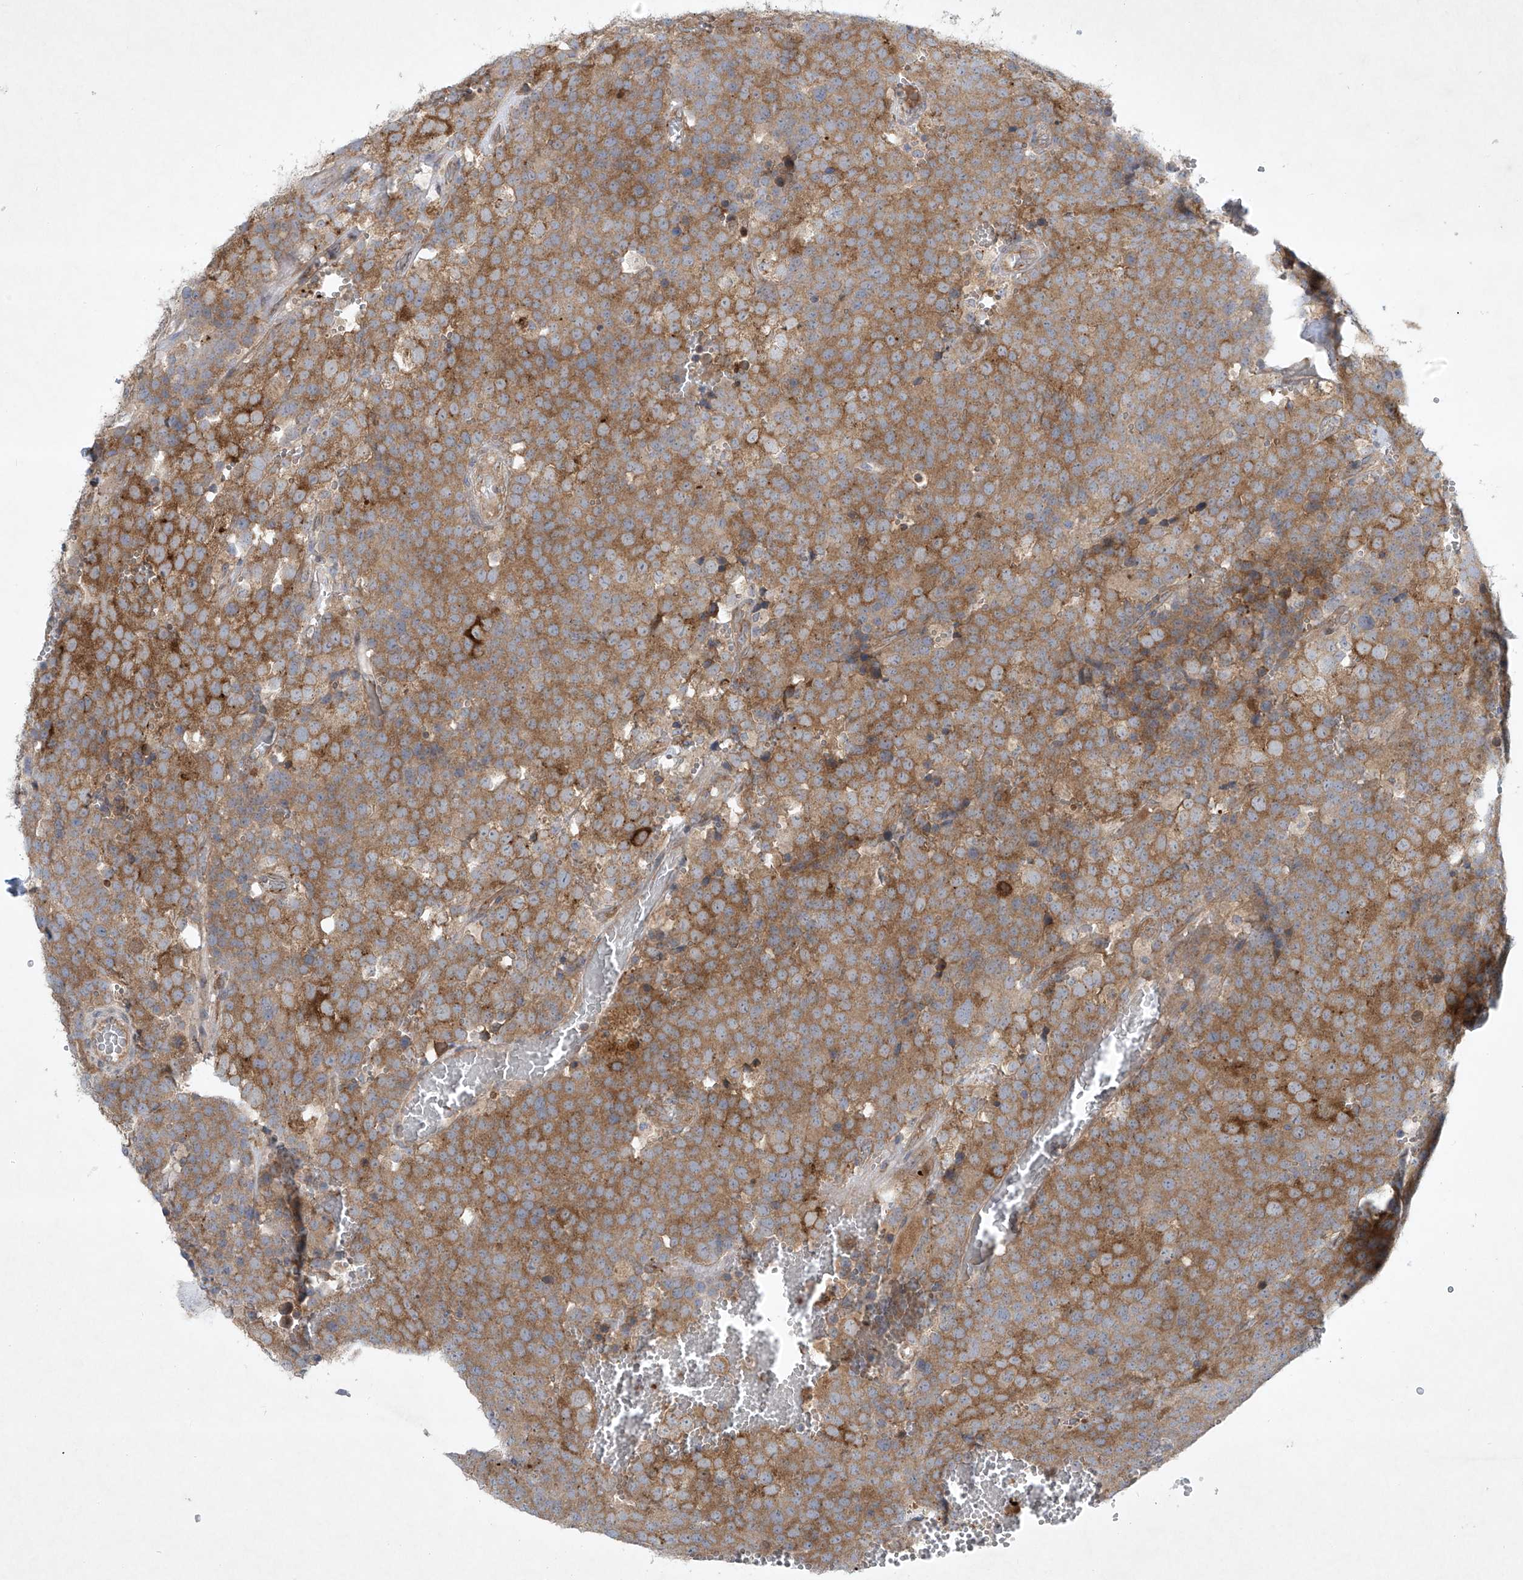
{"staining": {"intensity": "strong", "quantity": ">75%", "location": "cytoplasmic/membranous"}, "tissue": "testis cancer", "cell_type": "Tumor cells", "image_type": "cancer", "snomed": [{"axis": "morphology", "description": "Seminoma, NOS"}, {"axis": "topography", "description": "Testis"}], "caption": "Testis cancer was stained to show a protein in brown. There is high levels of strong cytoplasmic/membranous positivity in approximately >75% of tumor cells.", "gene": "TJAP1", "patient": {"sex": "male", "age": 71}}